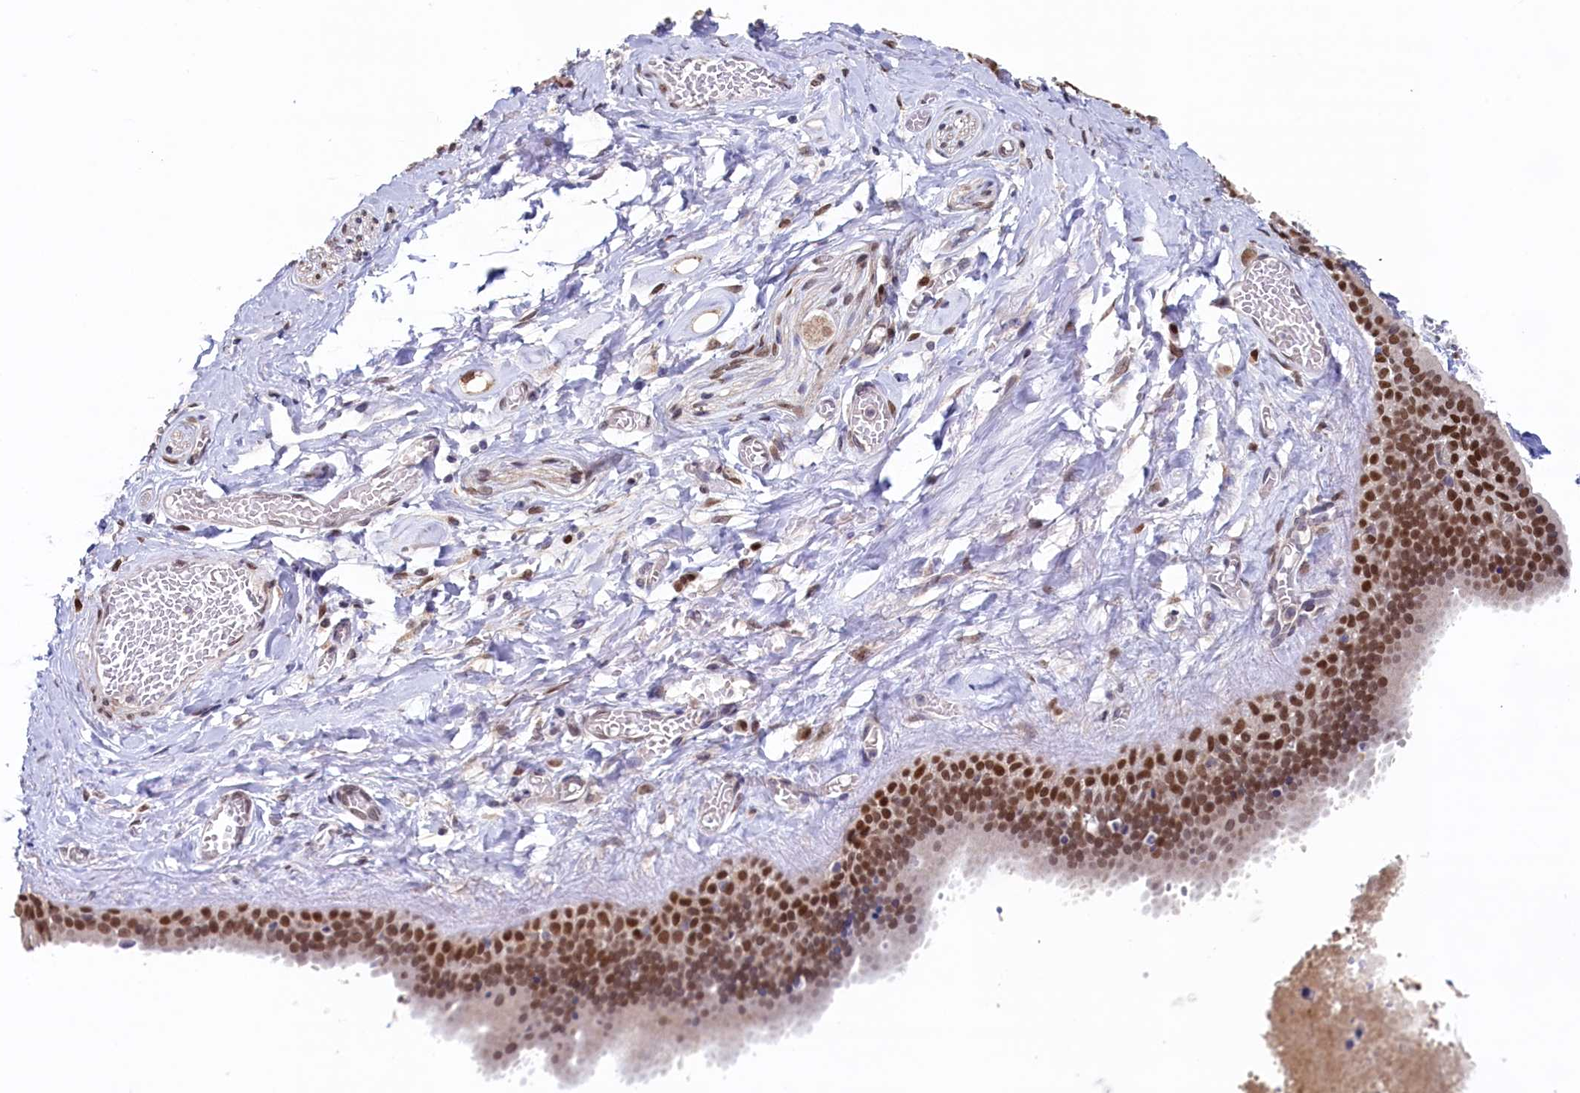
{"staining": {"intensity": "negative", "quantity": "none", "location": "none"}, "tissue": "adipose tissue", "cell_type": "Adipocytes", "image_type": "normal", "snomed": [{"axis": "morphology", "description": "Normal tissue, NOS"}, {"axis": "topography", "description": "Salivary gland"}, {"axis": "topography", "description": "Peripheral nerve tissue"}], "caption": "The histopathology image shows no staining of adipocytes in unremarkable adipose tissue.", "gene": "AHCY", "patient": {"sex": "male", "age": 62}}